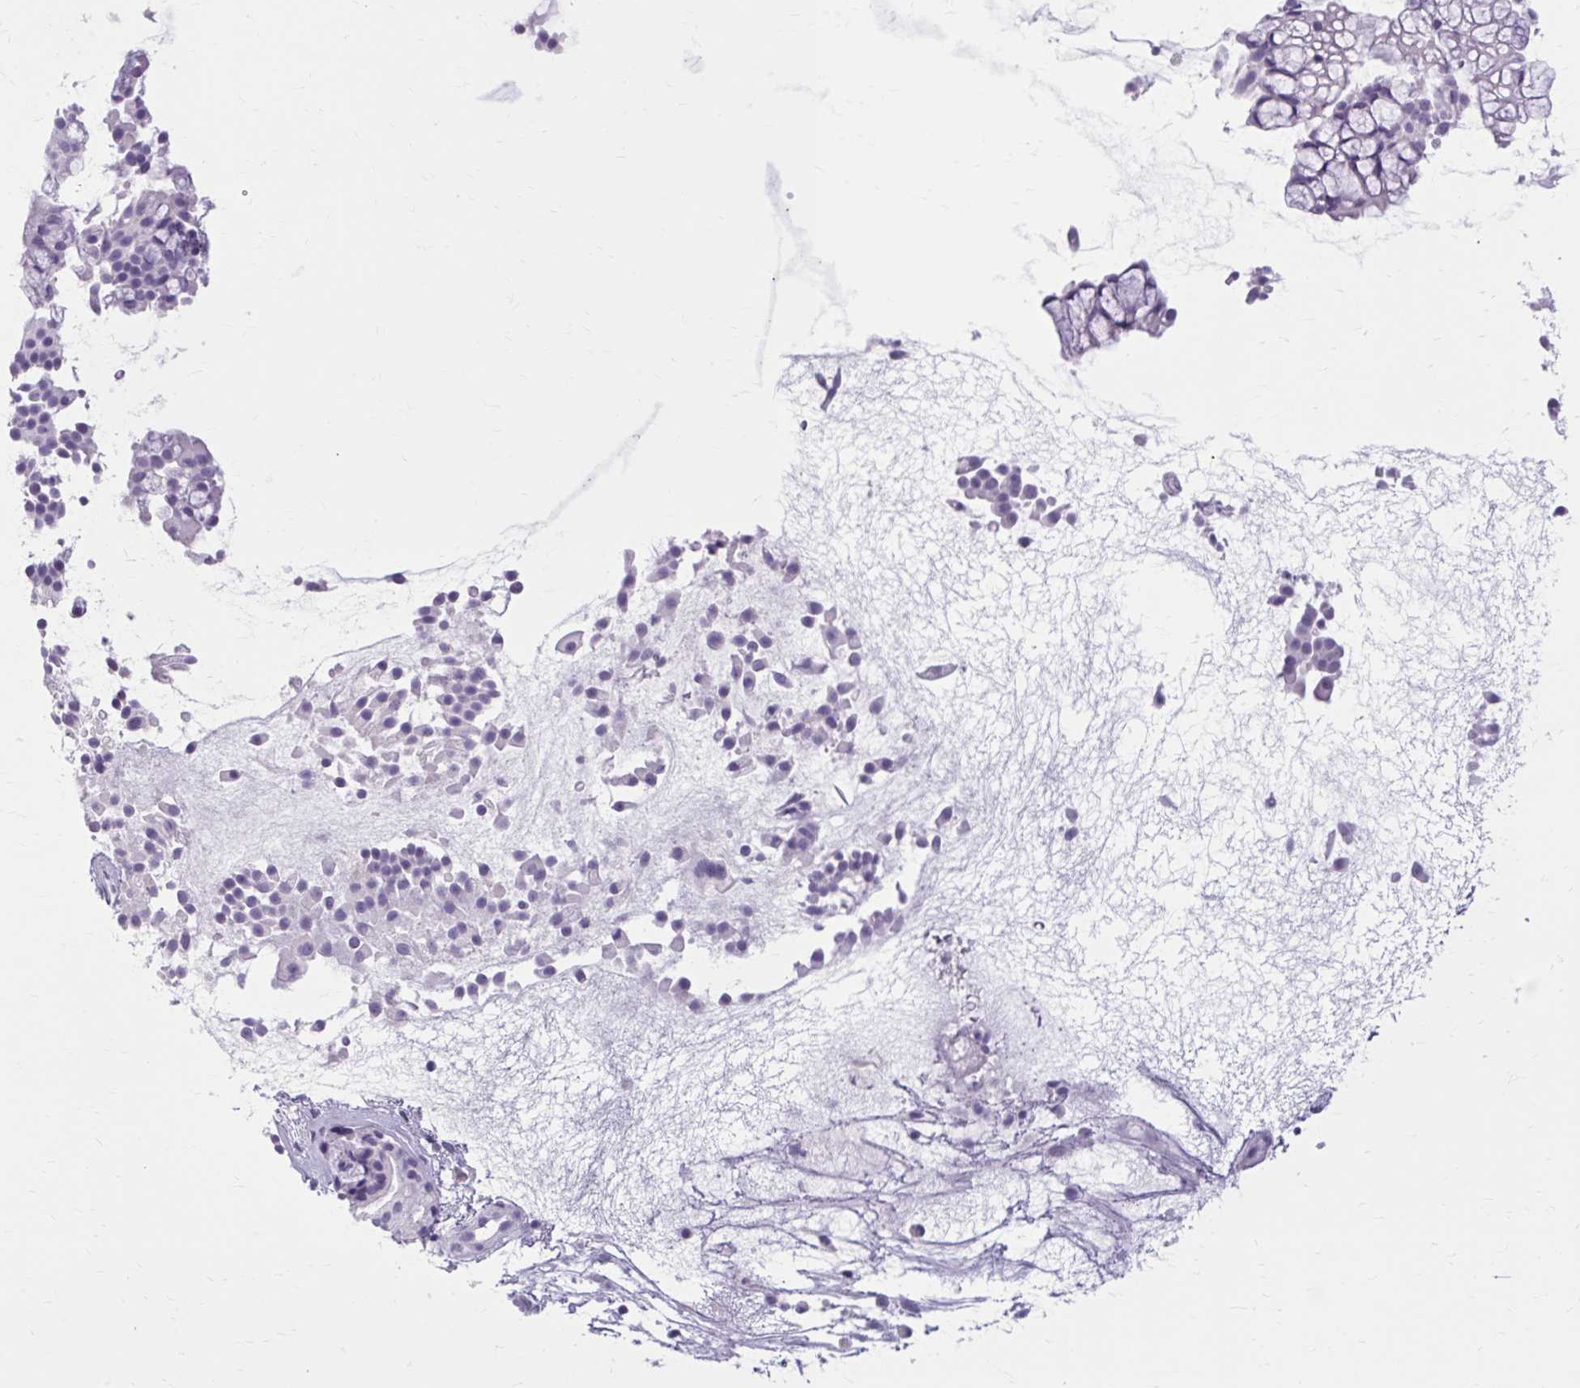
{"staining": {"intensity": "negative", "quantity": "none", "location": "none"}, "tissue": "nasopharynx", "cell_type": "Respiratory epithelial cells", "image_type": "normal", "snomed": [{"axis": "morphology", "description": "Normal tissue, NOS"}, {"axis": "topography", "description": "Nasopharynx"}], "caption": "Human nasopharynx stained for a protein using IHC shows no staining in respiratory epithelial cells.", "gene": "OR4B1", "patient": {"sex": "male", "age": 56}}